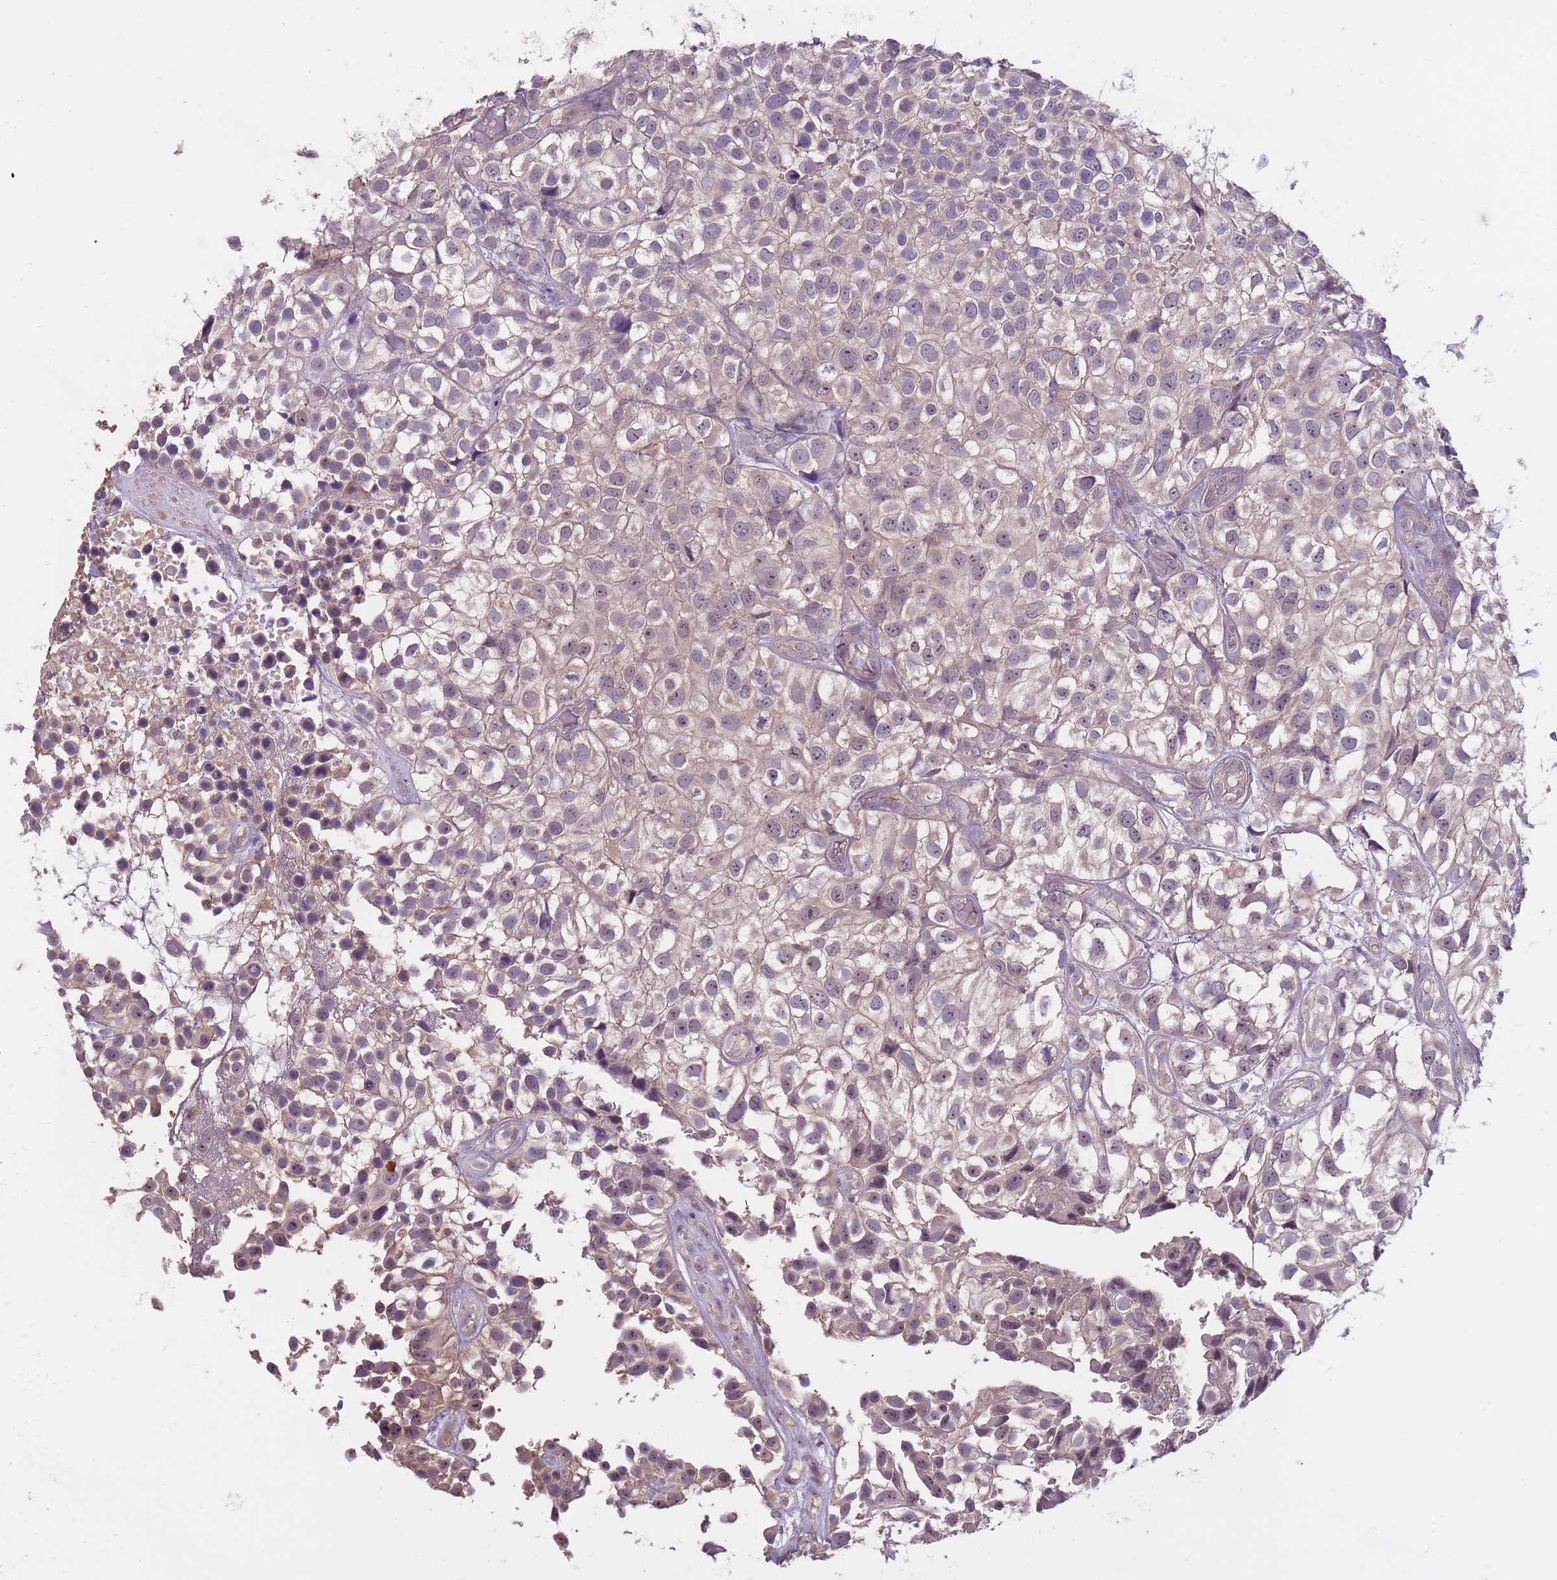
{"staining": {"intensity": "weak", "quantity": "<25%", "location": "nuclear"}, "tissue": "urothelial cancer", "cell_type": "Tumor cells", "image_type": "cancer", "snomed": [{"axis": "morphology", "description": "Urothelial carcinoma, High grade"}, {"axis": "topography", "description": "Urinary bladder"}], "caption": "Immunohistochemical staining of human high-grade urothelial carcinoma shows no significant staining in tumor cells.", "gene": "KIAA1755", "patient": {"sex": "male", "age": 56}}